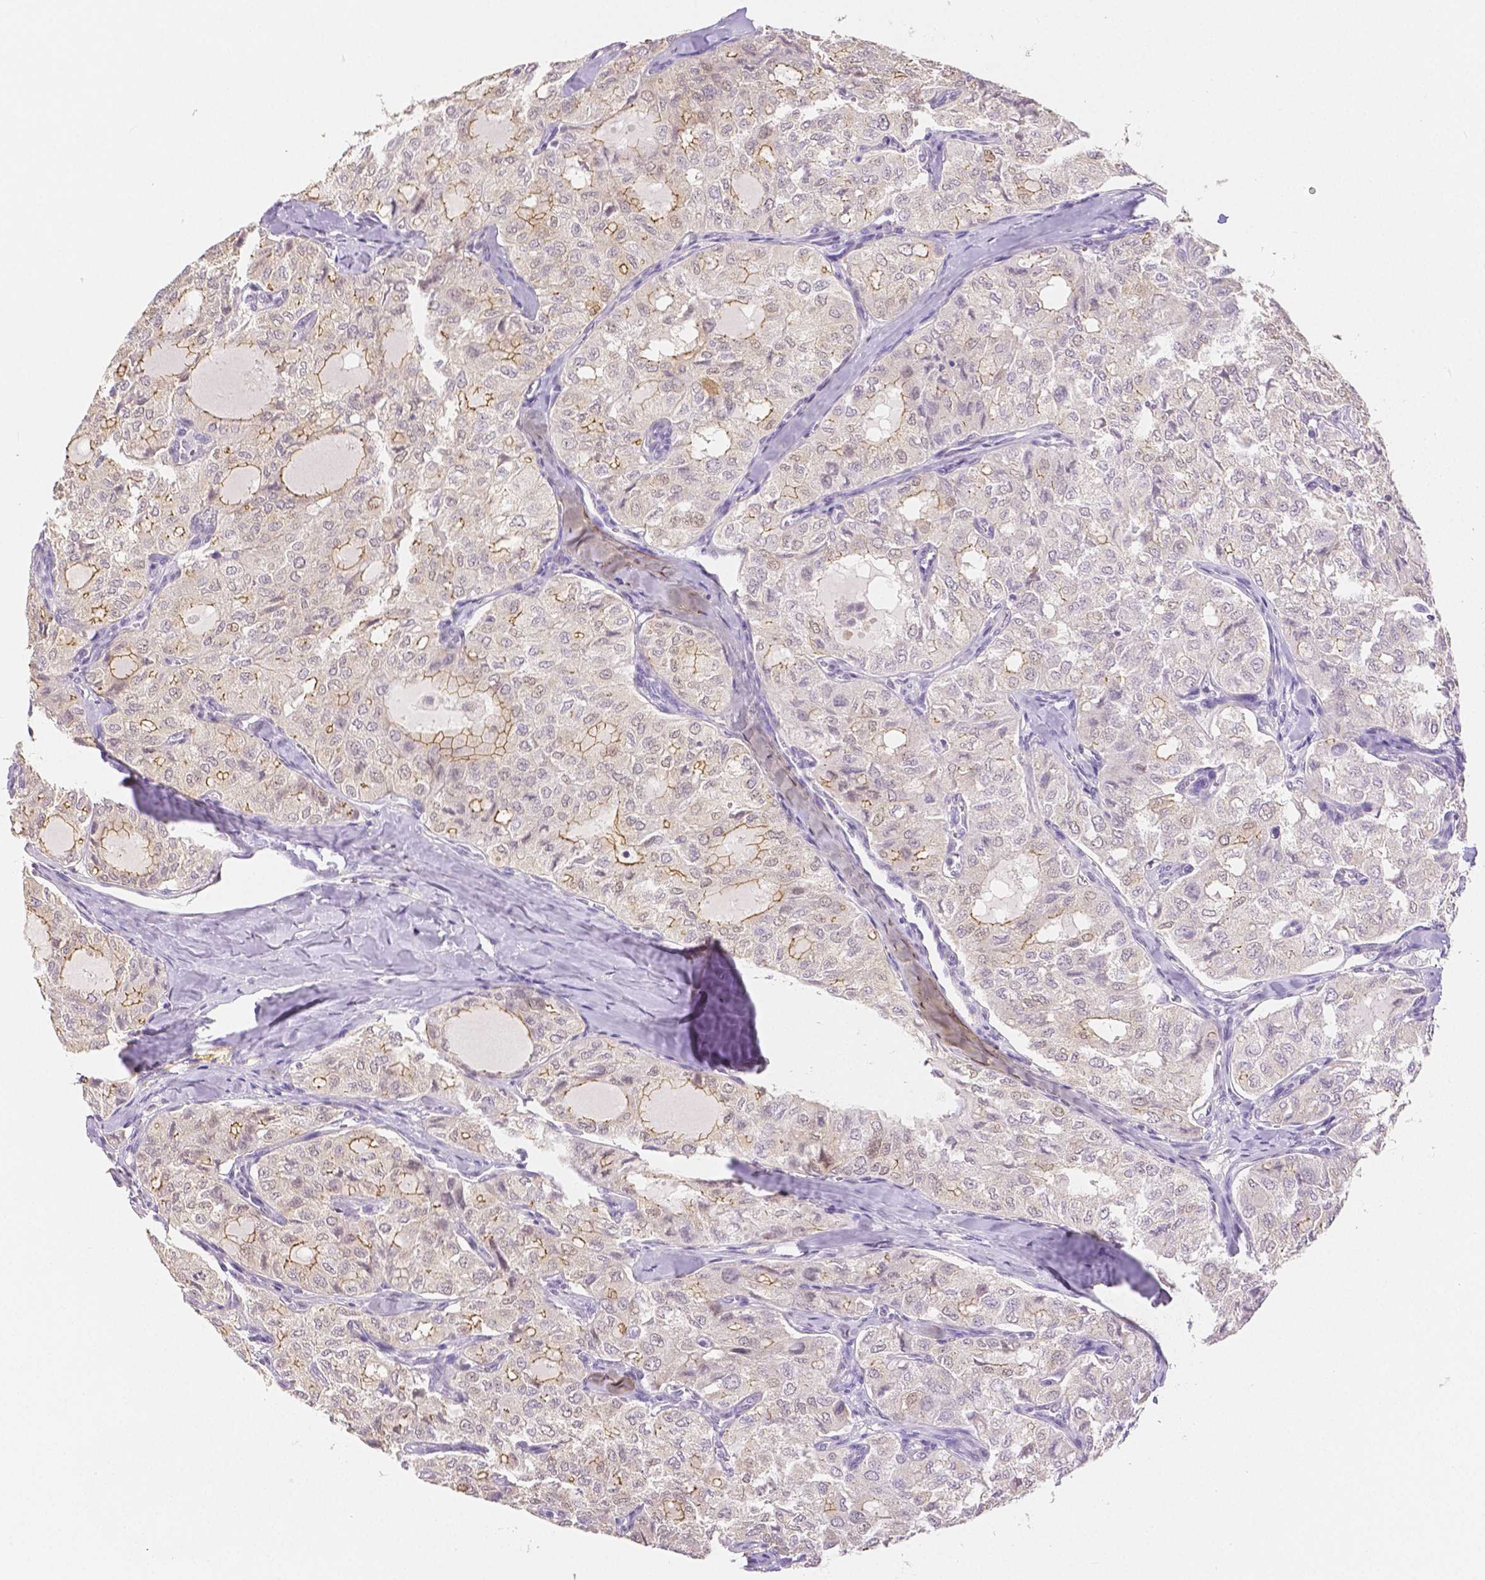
{"staining": {"intensity": "moderate", "quantity": "<25%", "location": "cytoplasmic/membranous"}, "tissue": "thyroid cancer", "cell_type": "Tumor cells", "image_type": "cancer", "snomed": [{"axis": "morphology", "description": "Follicular adenoma carcinoma, NOS"}, {"axis": "topography", "description": "Thyroid gland"}], "caption": "Thyroid follicular adenoma carcinoma was stained to show a protein in brown. There is low levels of moderate cytoplasmic/membranous staining in about <25% of tumor cells. The staining is performed using DAB (3,3'-diaminobenzidine) brown chromogen to label protein expression. The nuclei are counter-stained blue using hematoxylin.", "gene": "OCLN", "patient": {"sex": "male", "age": 75}}